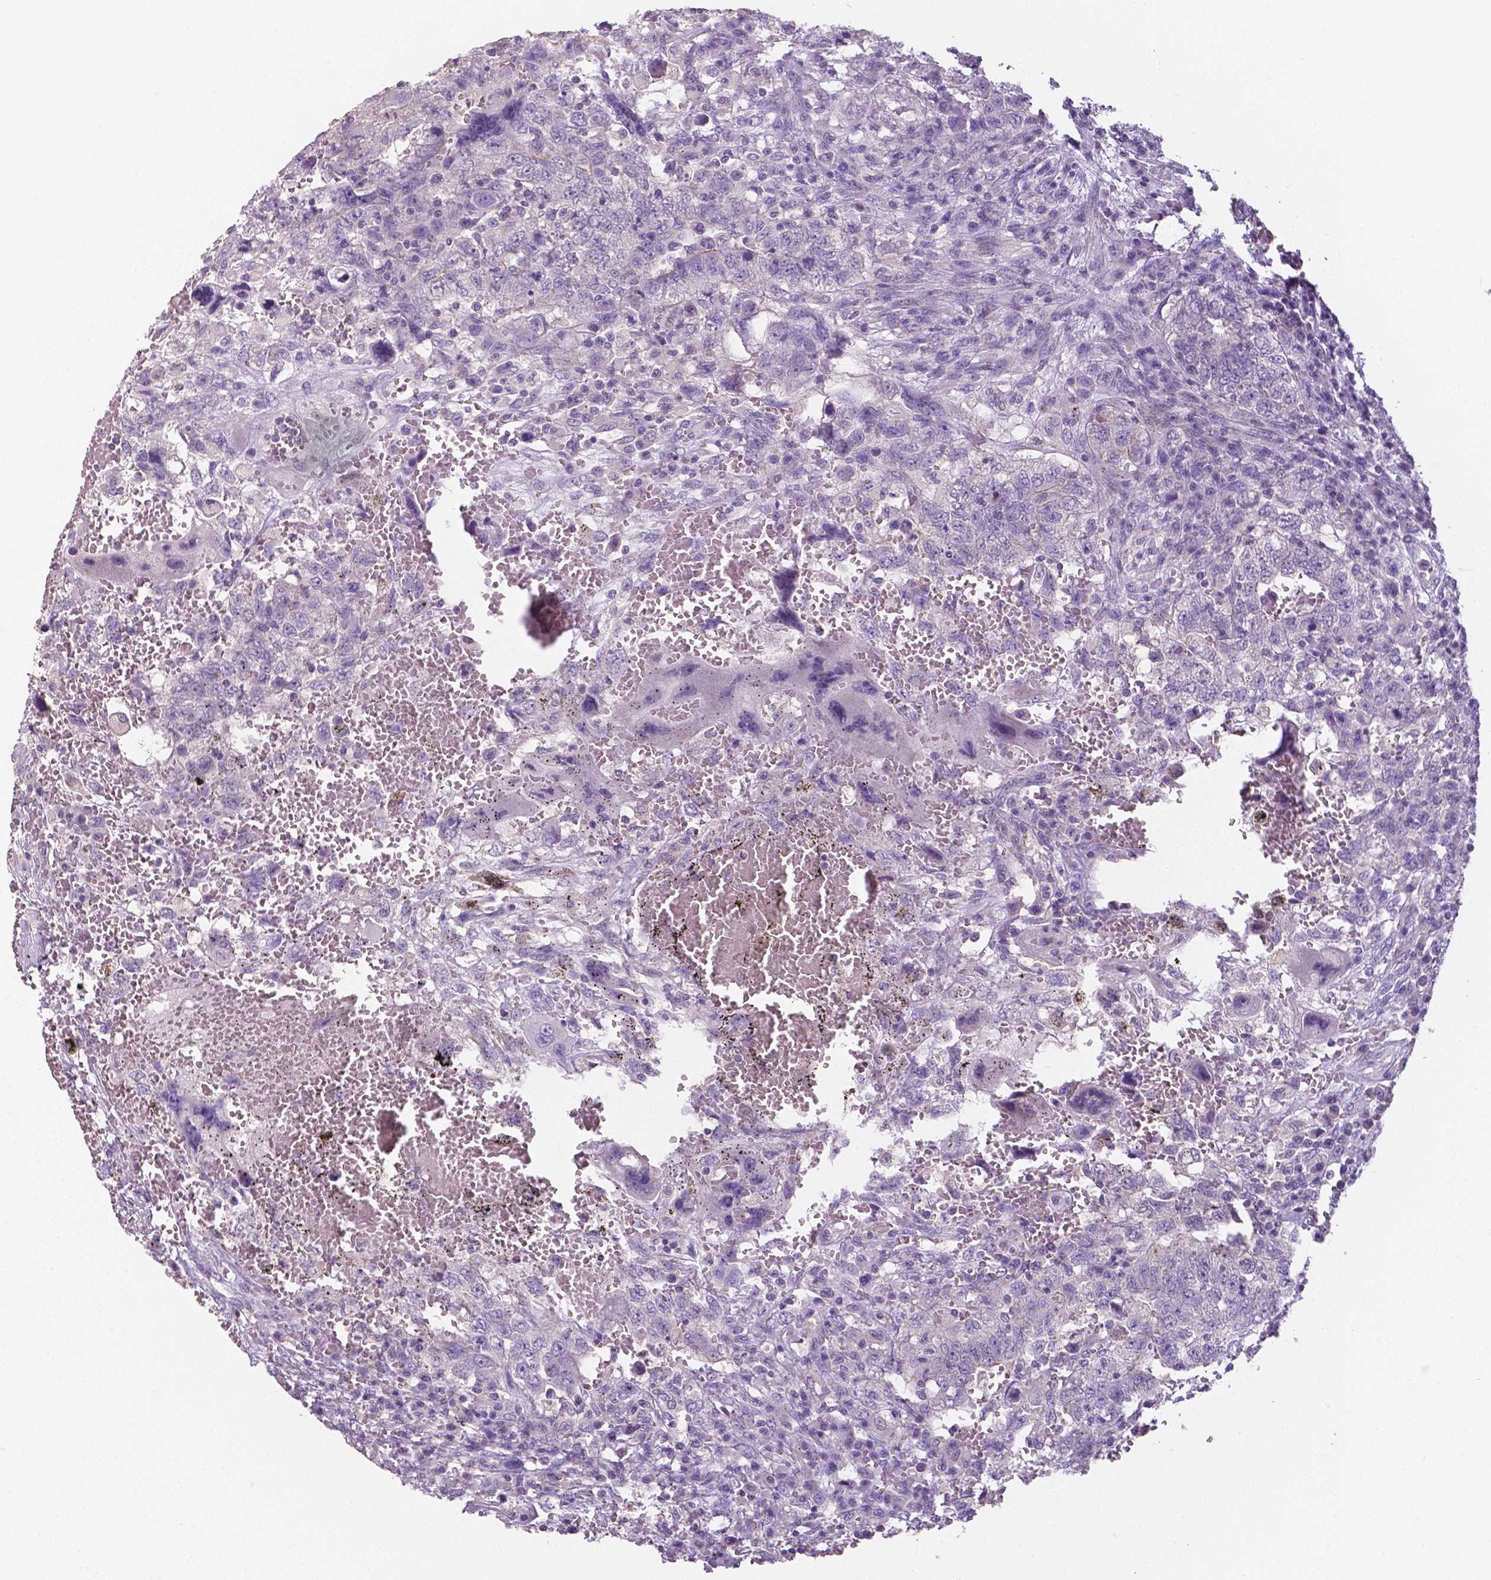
{"staining": {"intensity": "negative", "quantity": "none", "location": "none"}, "tissue": "testis cancer", "cell_type": "Tumor cells", "image_type": "cancer", "snomed": [{"axis": "morphology", "description": "Carcinoma, Embryonal, NOS"}, {"axis": "topography", "description": "Testis"}], "caption": "This is a histopathology image of IHC staining of testis cancer, which shows no expression in tumor cells. Brightfield microscopy of immunohistochemistry stained with DAB (3,3'-diaminobenzidine) (brown) and hematoxylin (blue), captured at high magnification.", "gene": "CRMP1", "patient": {"sex": "male", "age": 26}}